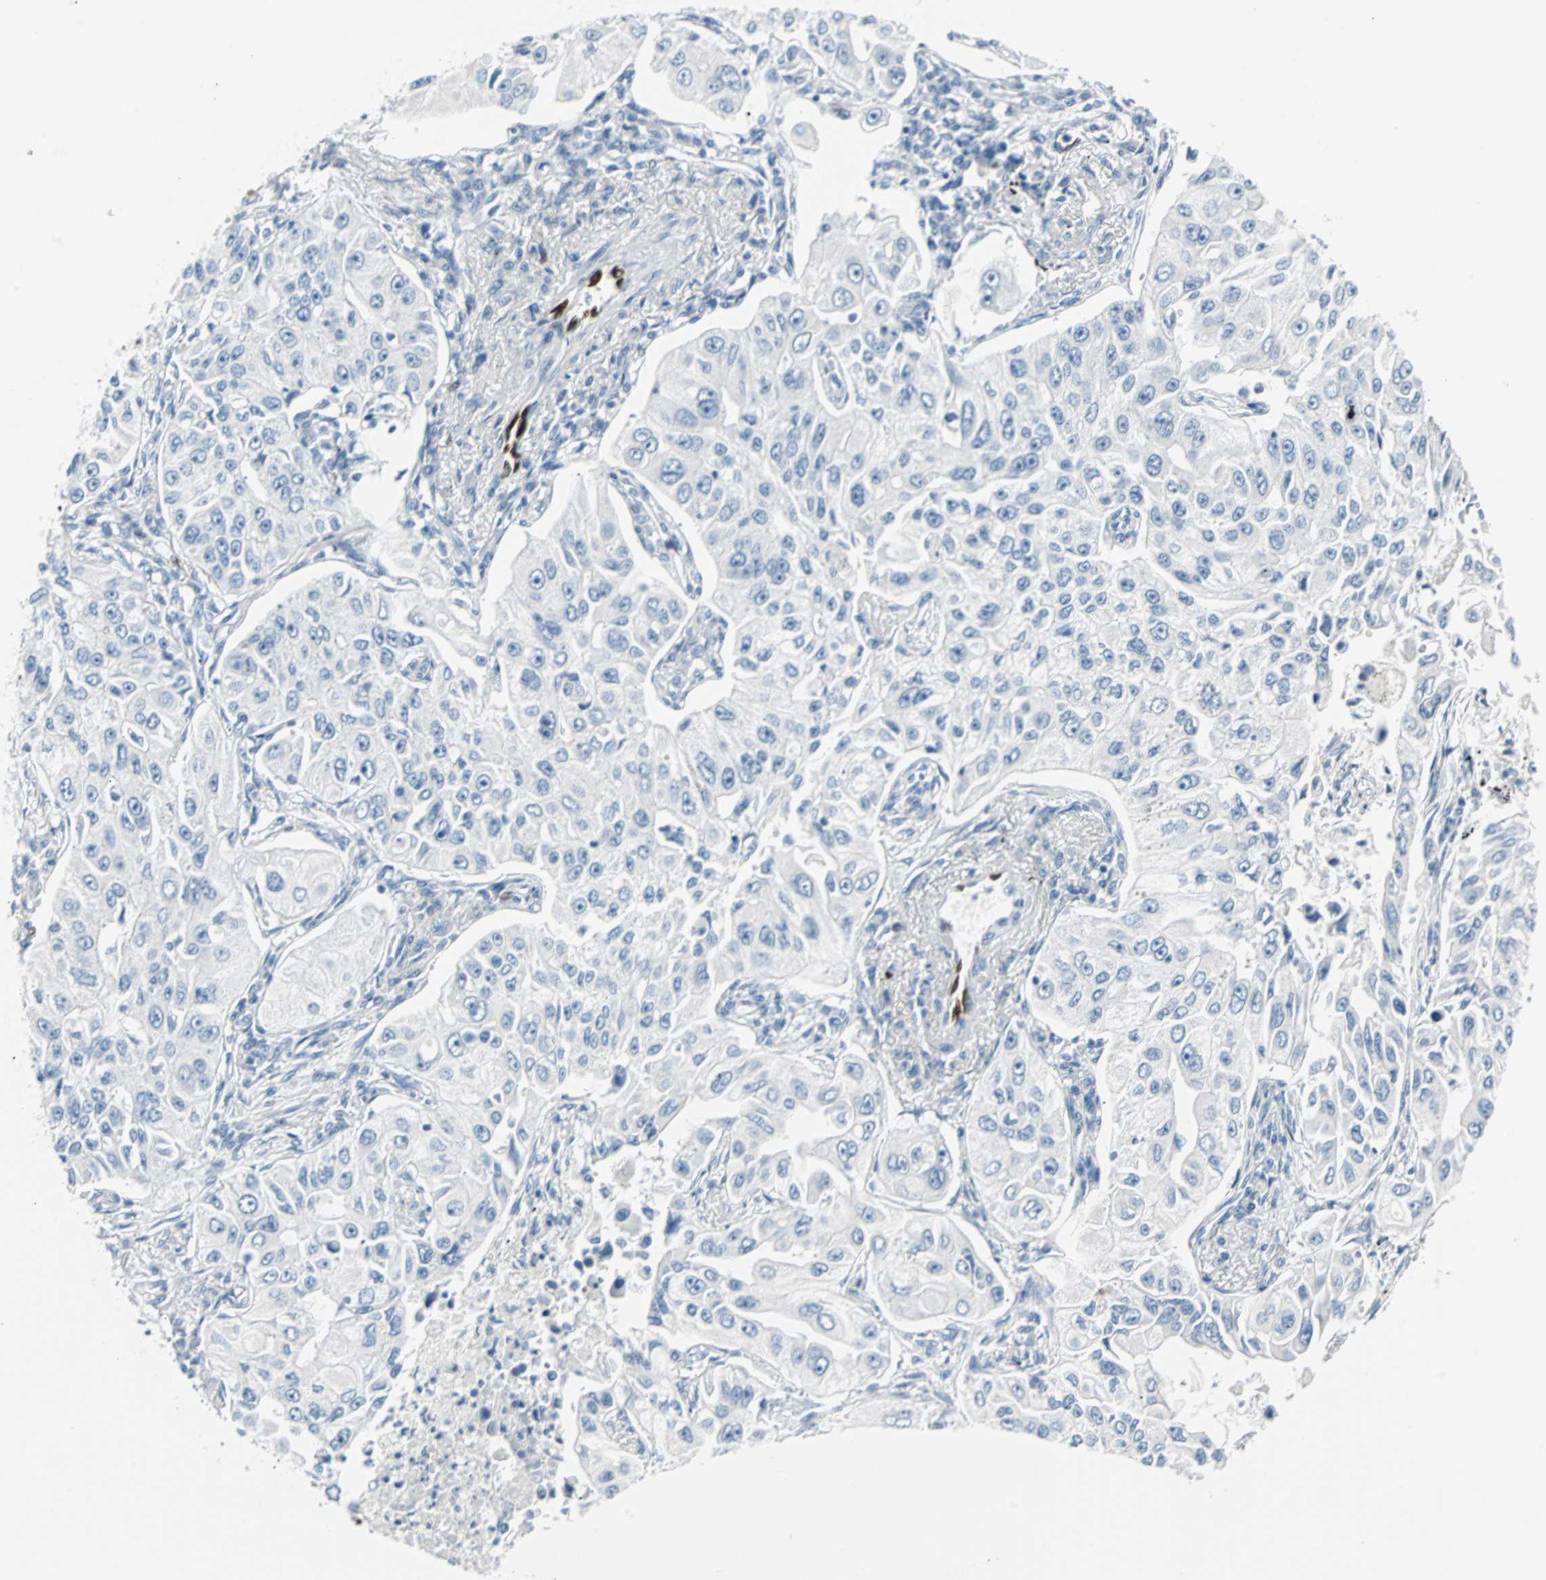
{"staining": {"intensity": "negative", "quantity": "none", "location": "none"}, "tissue": "lung cancer", "cell_type": "Tumor cells", "image_type": "cancer", "snomed": [{"axis": "morphology", "description": "Adenocarcinoma, NOS"}, {"axis": "topography", "description": "Lung"}], "caption": "Immunohistochemistry (IHC) of human lung cancer (adenocarcinoma) exhibits no expression in tumor cells. (Immunohistochemistry (IHC), brightfield microscopy, high magnification).", "gene": "IL33", "patient": {"sex": "male", "age": 84}}